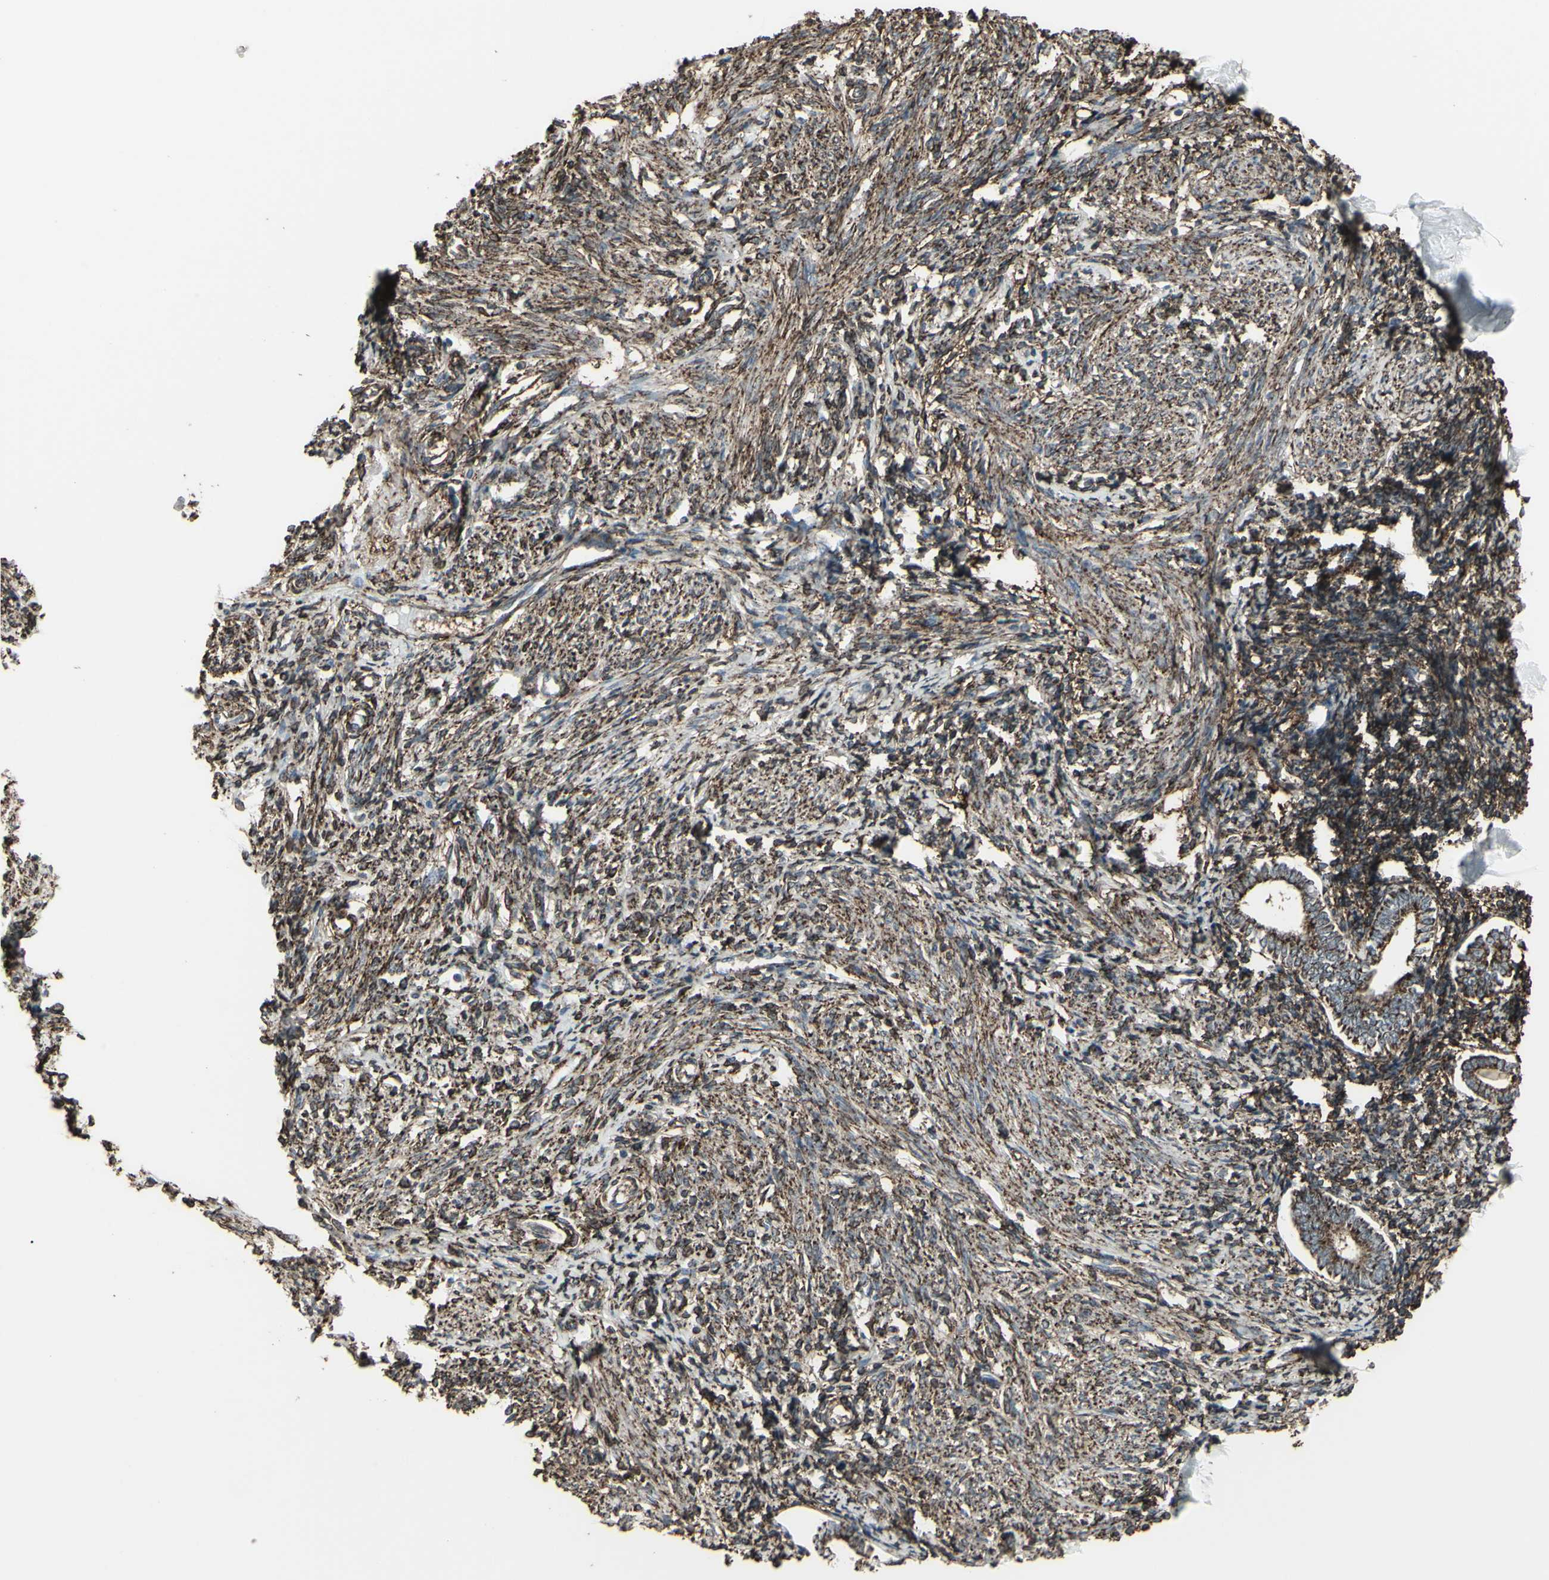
{"staining": {"intensity": "moderate", "quantity": ">75%", "location": "cytoplasmic/membranous"}, "tissue": "endometrium", "cell_type": "Cells in endometrial stroma", "image_type": "normal", "snomed": [{"axis": "morphology", "description": "Normal tissue, NOS"}, {"axis": "topography", "description": "Endometrium"}], "caption": "Moderate cytoplasmic/membranous expression for a protein is seen in about >75% of cells in endometrial stroma of benign endometrium using immunohistochemistry.", "gene": "SMO", "patient": {"sex": "female", "age": 71}}